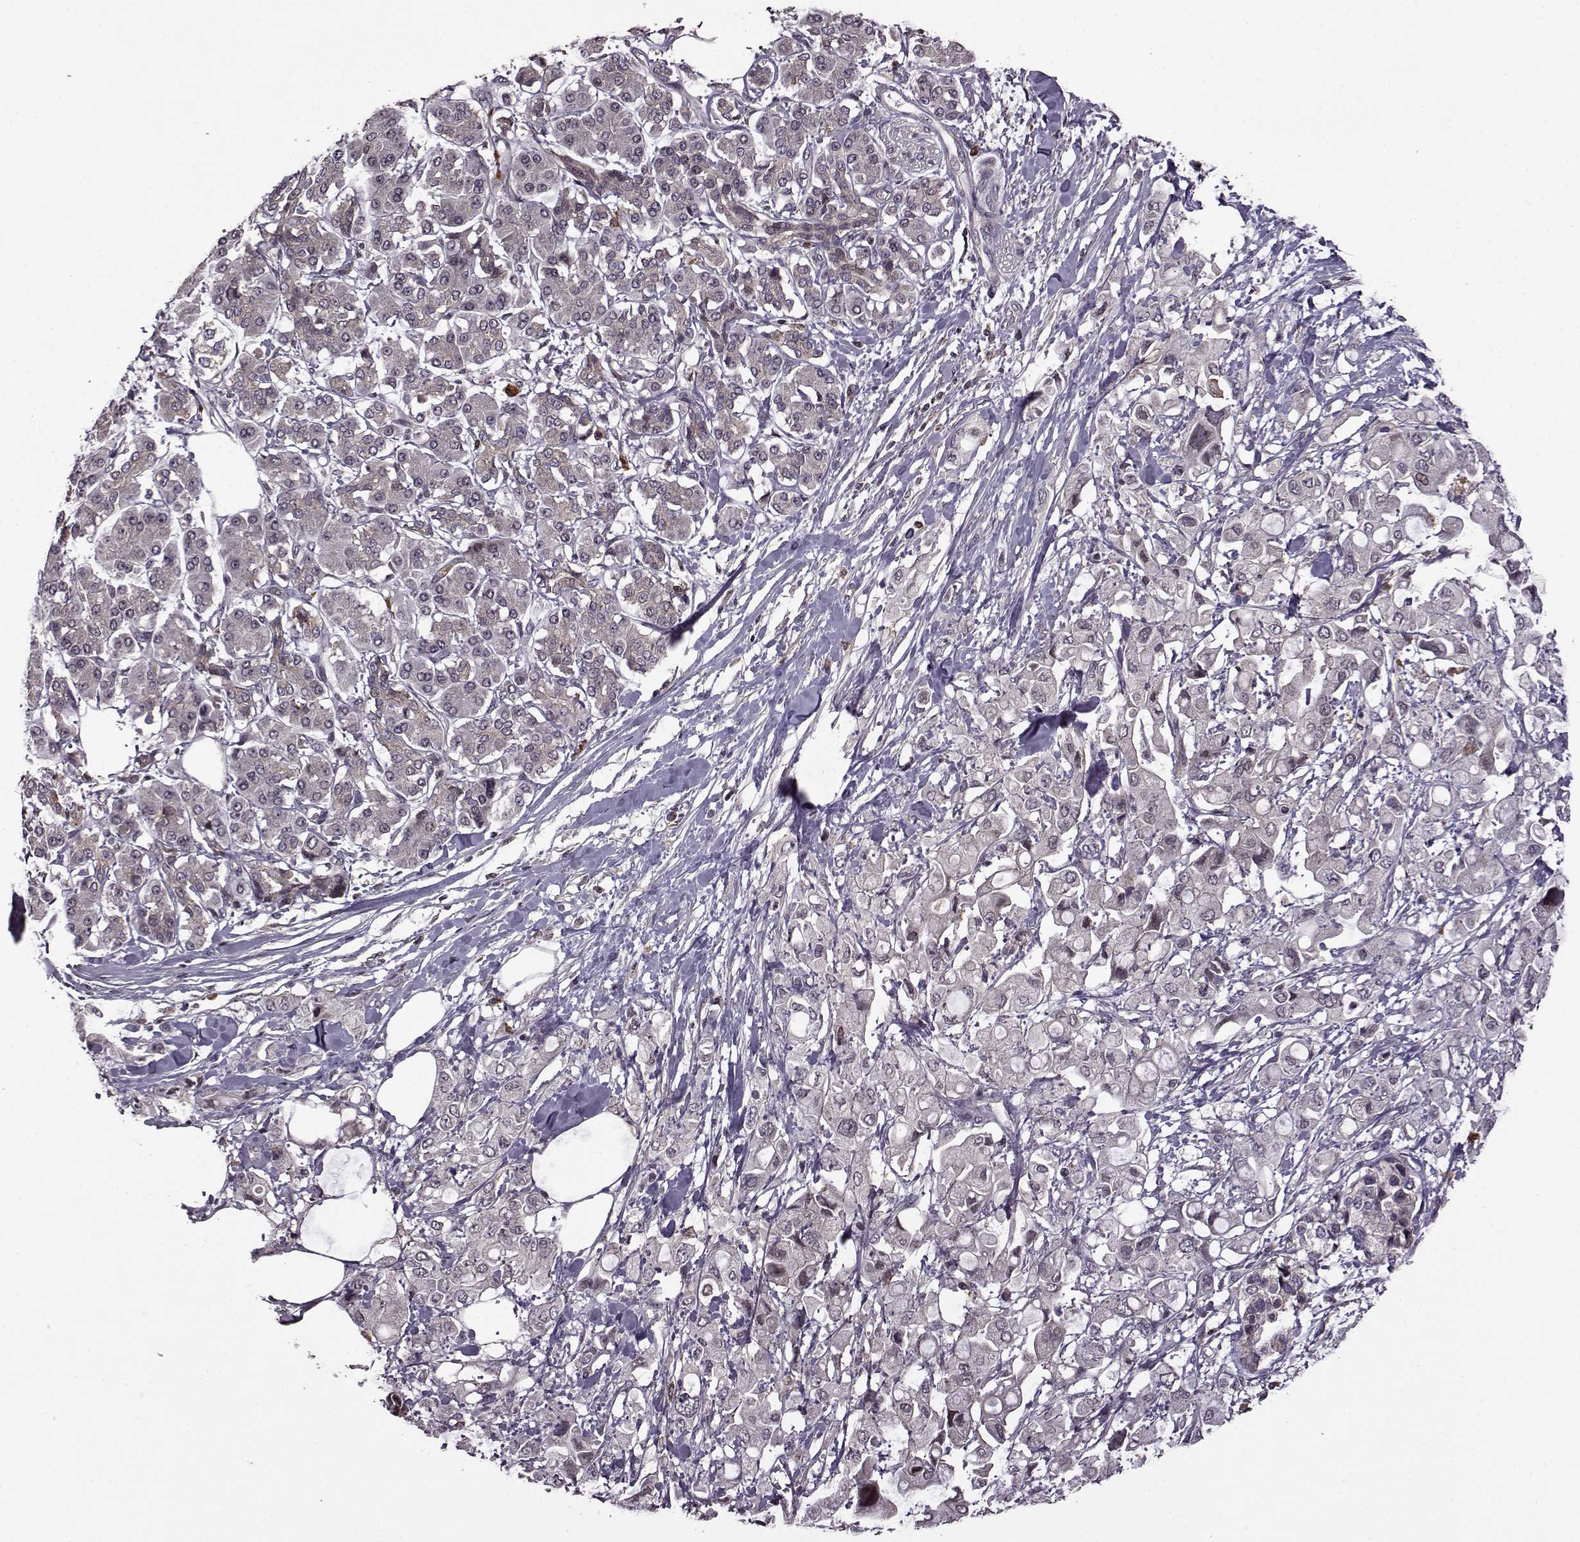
{"staining": {"intensity": "moderate", "quantity": "<25%", "location": "cytoplasmic/membranous"}, "tissue": "pancreatic cancer", "cell_type": "Tumor cells", "image_type": "cancer", "snomed": [{"axis": "morphology", "description": "Adenocarcinoma, NOS"}, {"axis": "topography", "description": "Pancreas"}], "caption": "Immunohistochemical staining of human pancreatic cancer reveals low levels of moderate cytoplasmic/membranous protein expression in about <25% of tumor cells. (Stains: DAB (3,3'-diaminobenzidine) in brown, nuclei in blue, Microscopy: brightfield microscopy at high magnification).", "gene": "TRMU", "patient": {"sex": "female", "age": 56}}